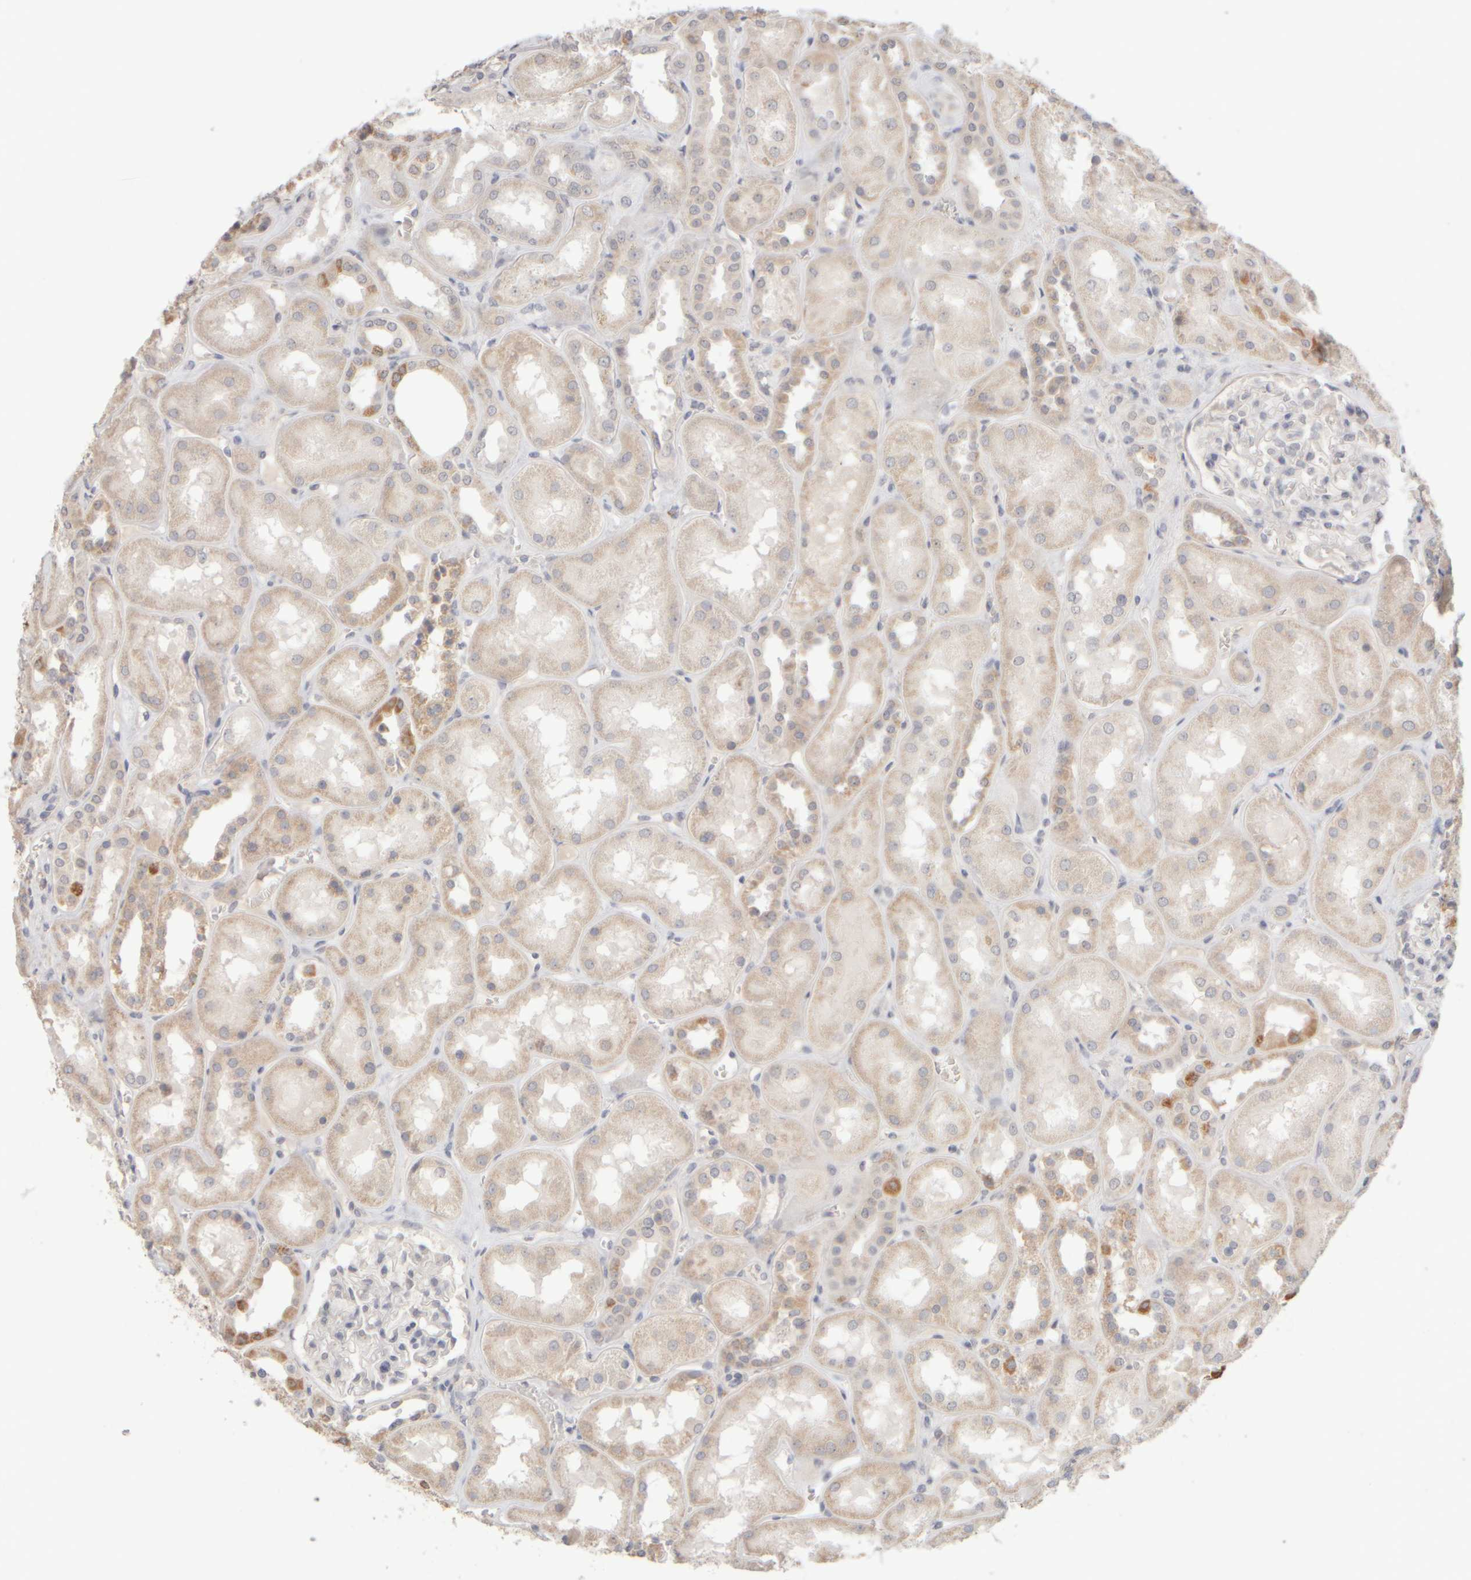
{"staining": {"intensity": "negative", "quantity": "none", "location": "none"}, "tissue": "kidney", "cell_type": "Cells in glomeruli", "image_type": "normal", "snomed": [{"axis": "morphology", "description": "Normal tissue, NOS"}, {"axis": "topography", "description": "Kidney"}], "caption": "There is no significant positivity in cells in glomeruli of kidney. The staining was performed using DAB (3,3'-diaminobenzidine) to visualize the protein expression in brown, while the nuclei were stained in blue with hematoxylin (Magnification: 20x).", "gene": "ZNF112", "patient": {"sex": "male", "age": 70}}